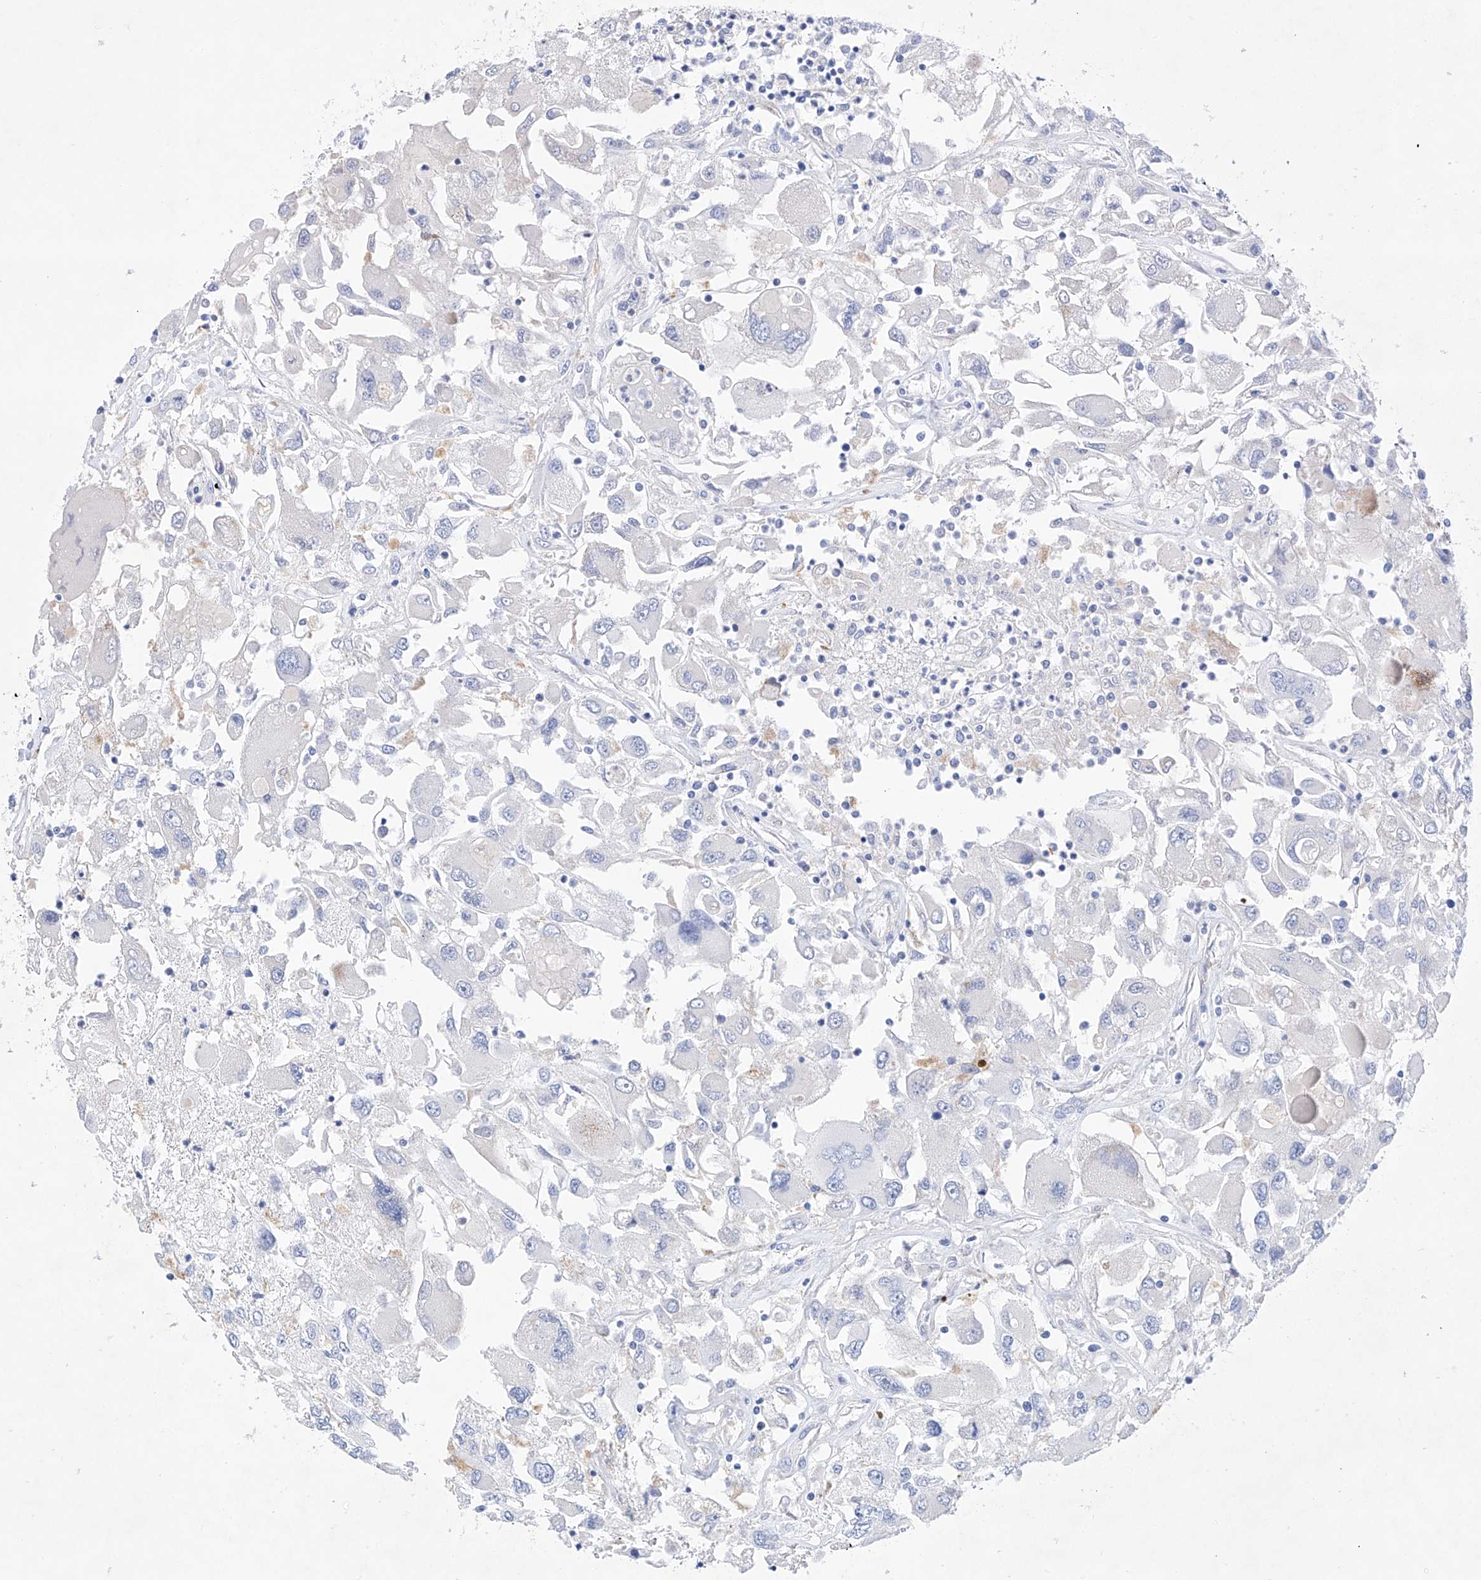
{"staining": {"intensity": "negative", "quantity": "none", "location": "none"}, "tissue": "renal cancer", "cell_type": "Tumor cells", "image_type": "cancer", "snomed": [{"axis": "morphology", "description": "Adenocarcinoma, NOS"}, {"axis": "topography", "description": "Kidney"}], "caption": "High magnification brightfield microscopy of renal adenocarcinoma stained with DAB (brown) and counterstained with hematoxylin (blue): tumor cells show no significant expression.", "gene": "LURAP1", "patient": {"sex": "female", "age": 52}}